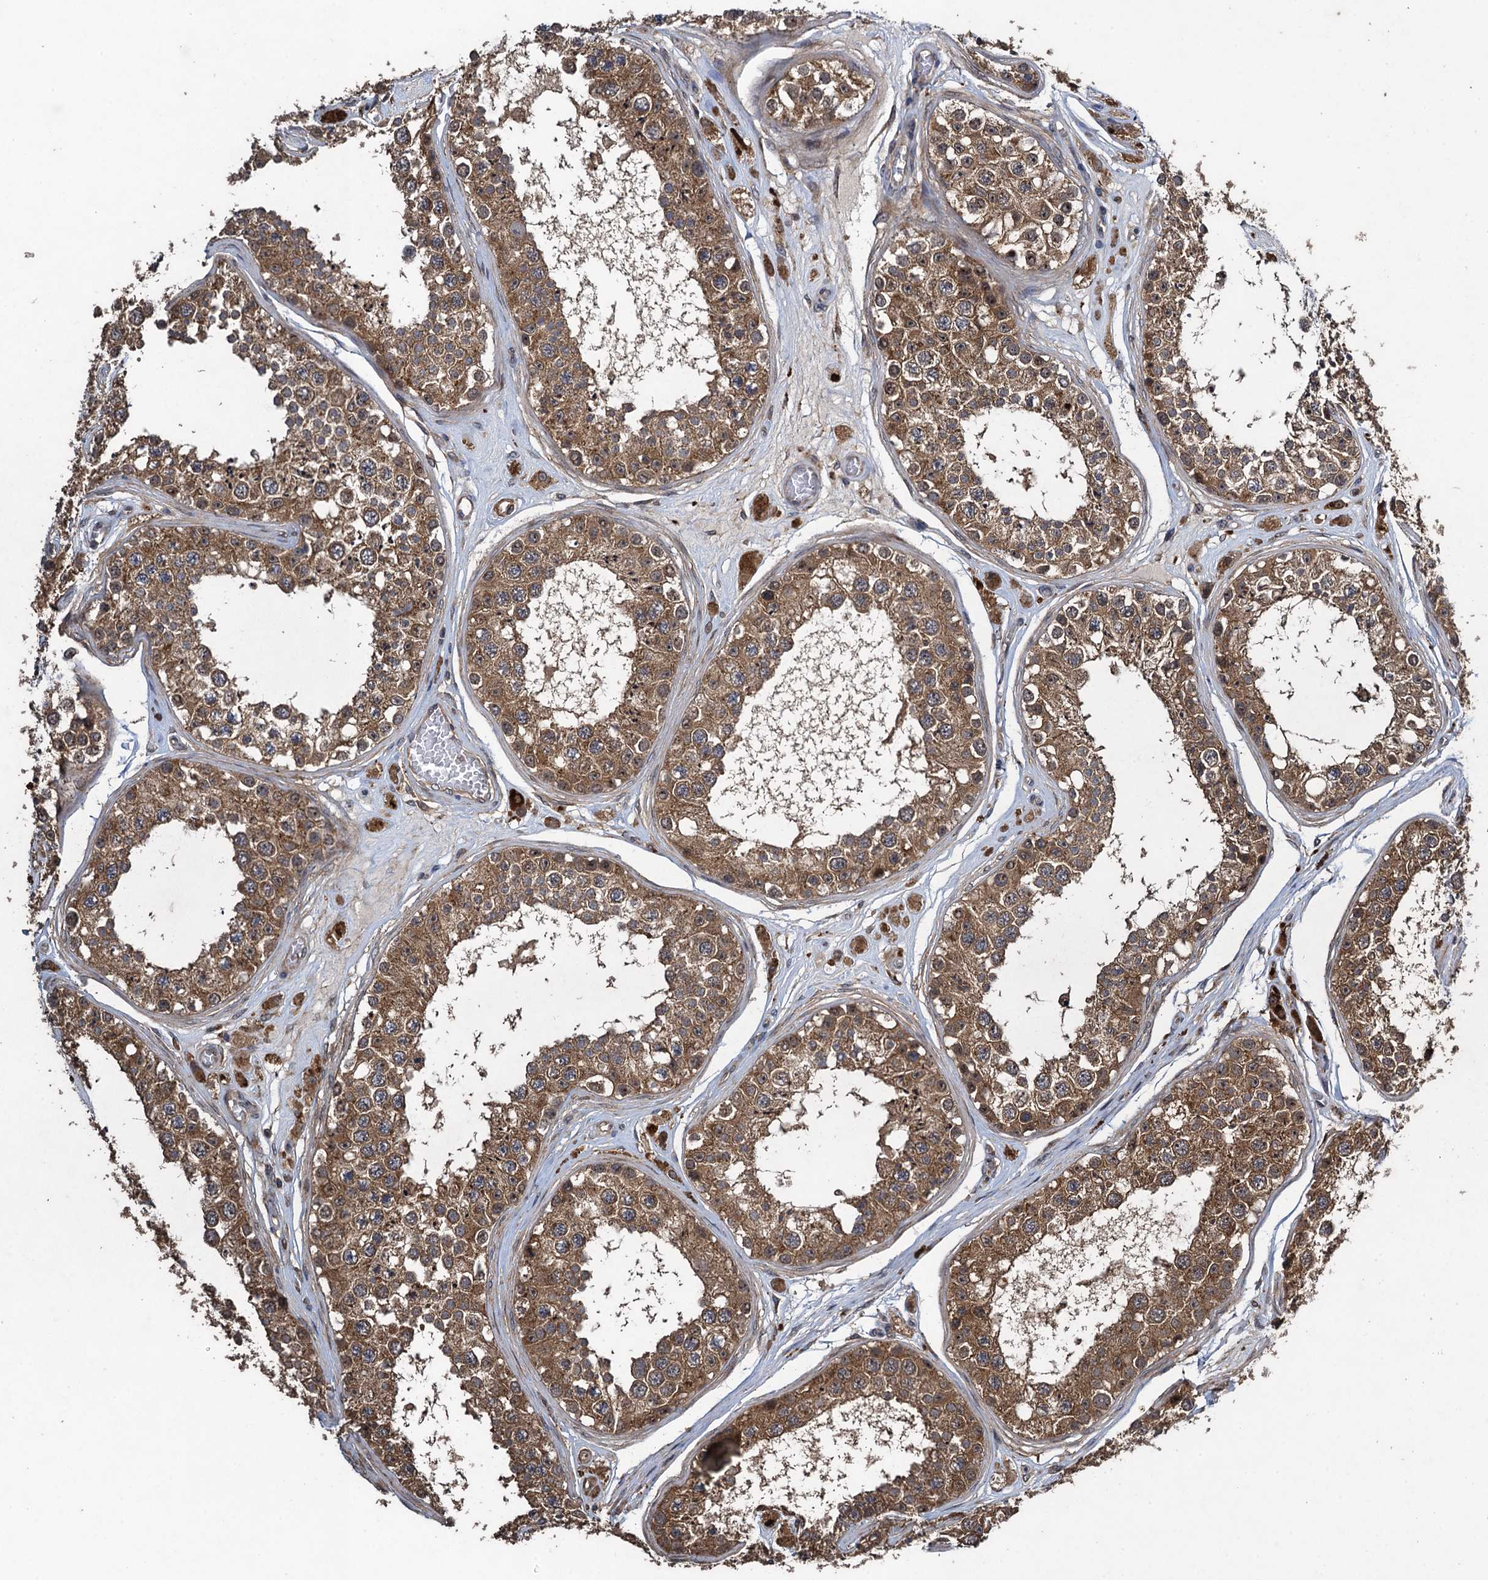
{"staining": {"intensity": "moderate", "quantity": ">75%", "location": "cytoplasmic/membranous"}, "tissue": "testis", "cell_type": "Cells in seminiferous ducts", "image_type": "normal", "snomed": [{"axis": "morphology", "description": "Normal tissue, NOS"}, {"axis": "topography", "description": "Testis"}], "caption": "The immunohistochemical stain labels moderate cytoplasmic/membranous positivity in cells in seminiferous ducts of benign testis. (brown staining indicates protein expression, while blue staining denotes nuclei).", "gene": "CNTN5", "patient": {"sex": "male", "age": 25}}